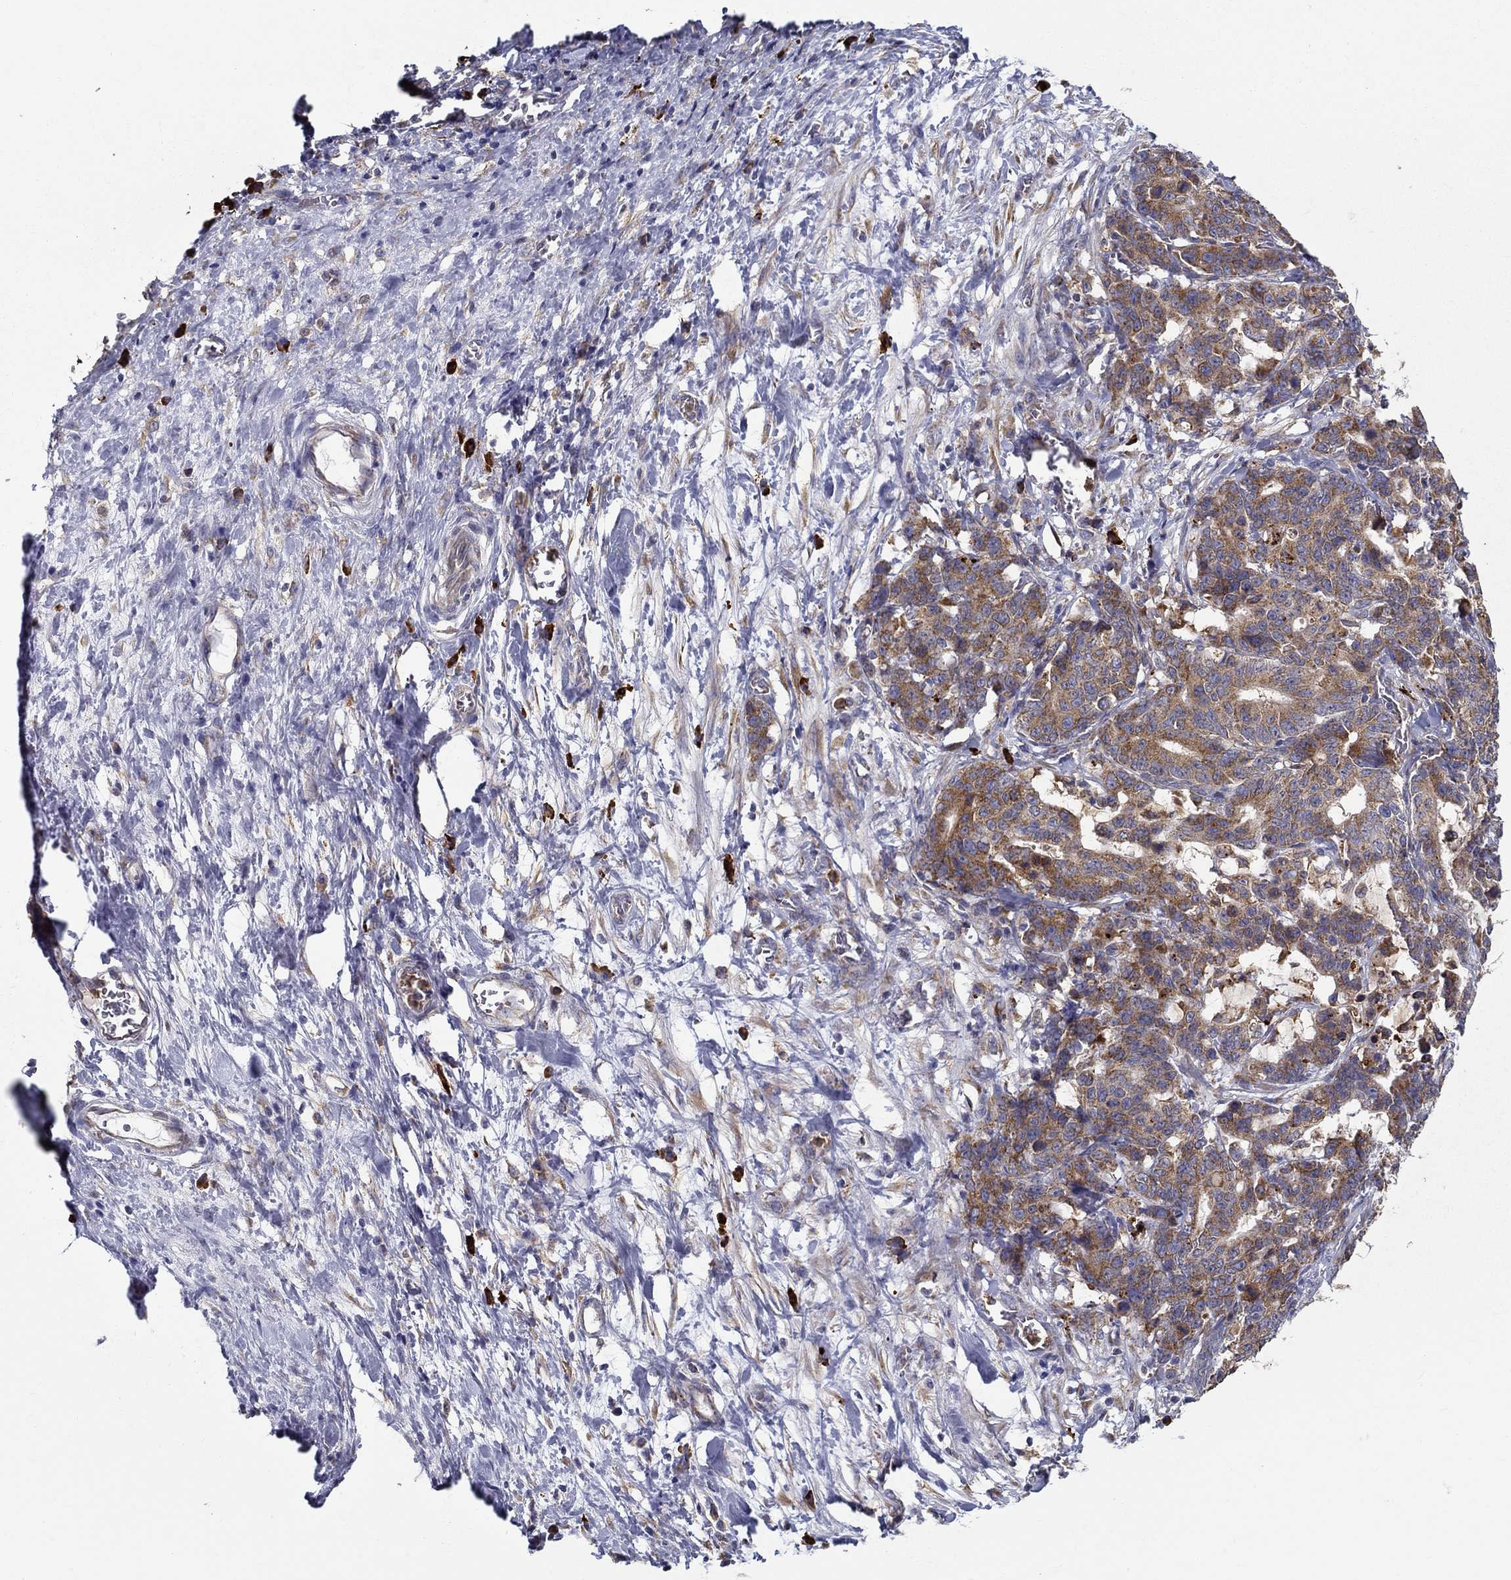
{"staining": {"intensity": "moderate", "quantity": ">75%", "location": "cytoplasmic/membranous"}, "tissue": "stomach cancer", "cell_type": "Tumor cells", "image_type": "cancer", "snomed": [{"axis": "morphology", "description": "Normal tissue, NOS"}, {"axis": "morphology", "description": "Adenocarcinoma, NOS"}, {"axis": "topography", "description": "Stomach"}], "caption": "Human adenocarcinoma (stomach) stained for a protein (brown) reveals moderate cytoplasmic/membranous positive expression in approximately >75% of tumor cells.", "gene": "PRDX4", "patient": {"sex": "female", "age": 64}}